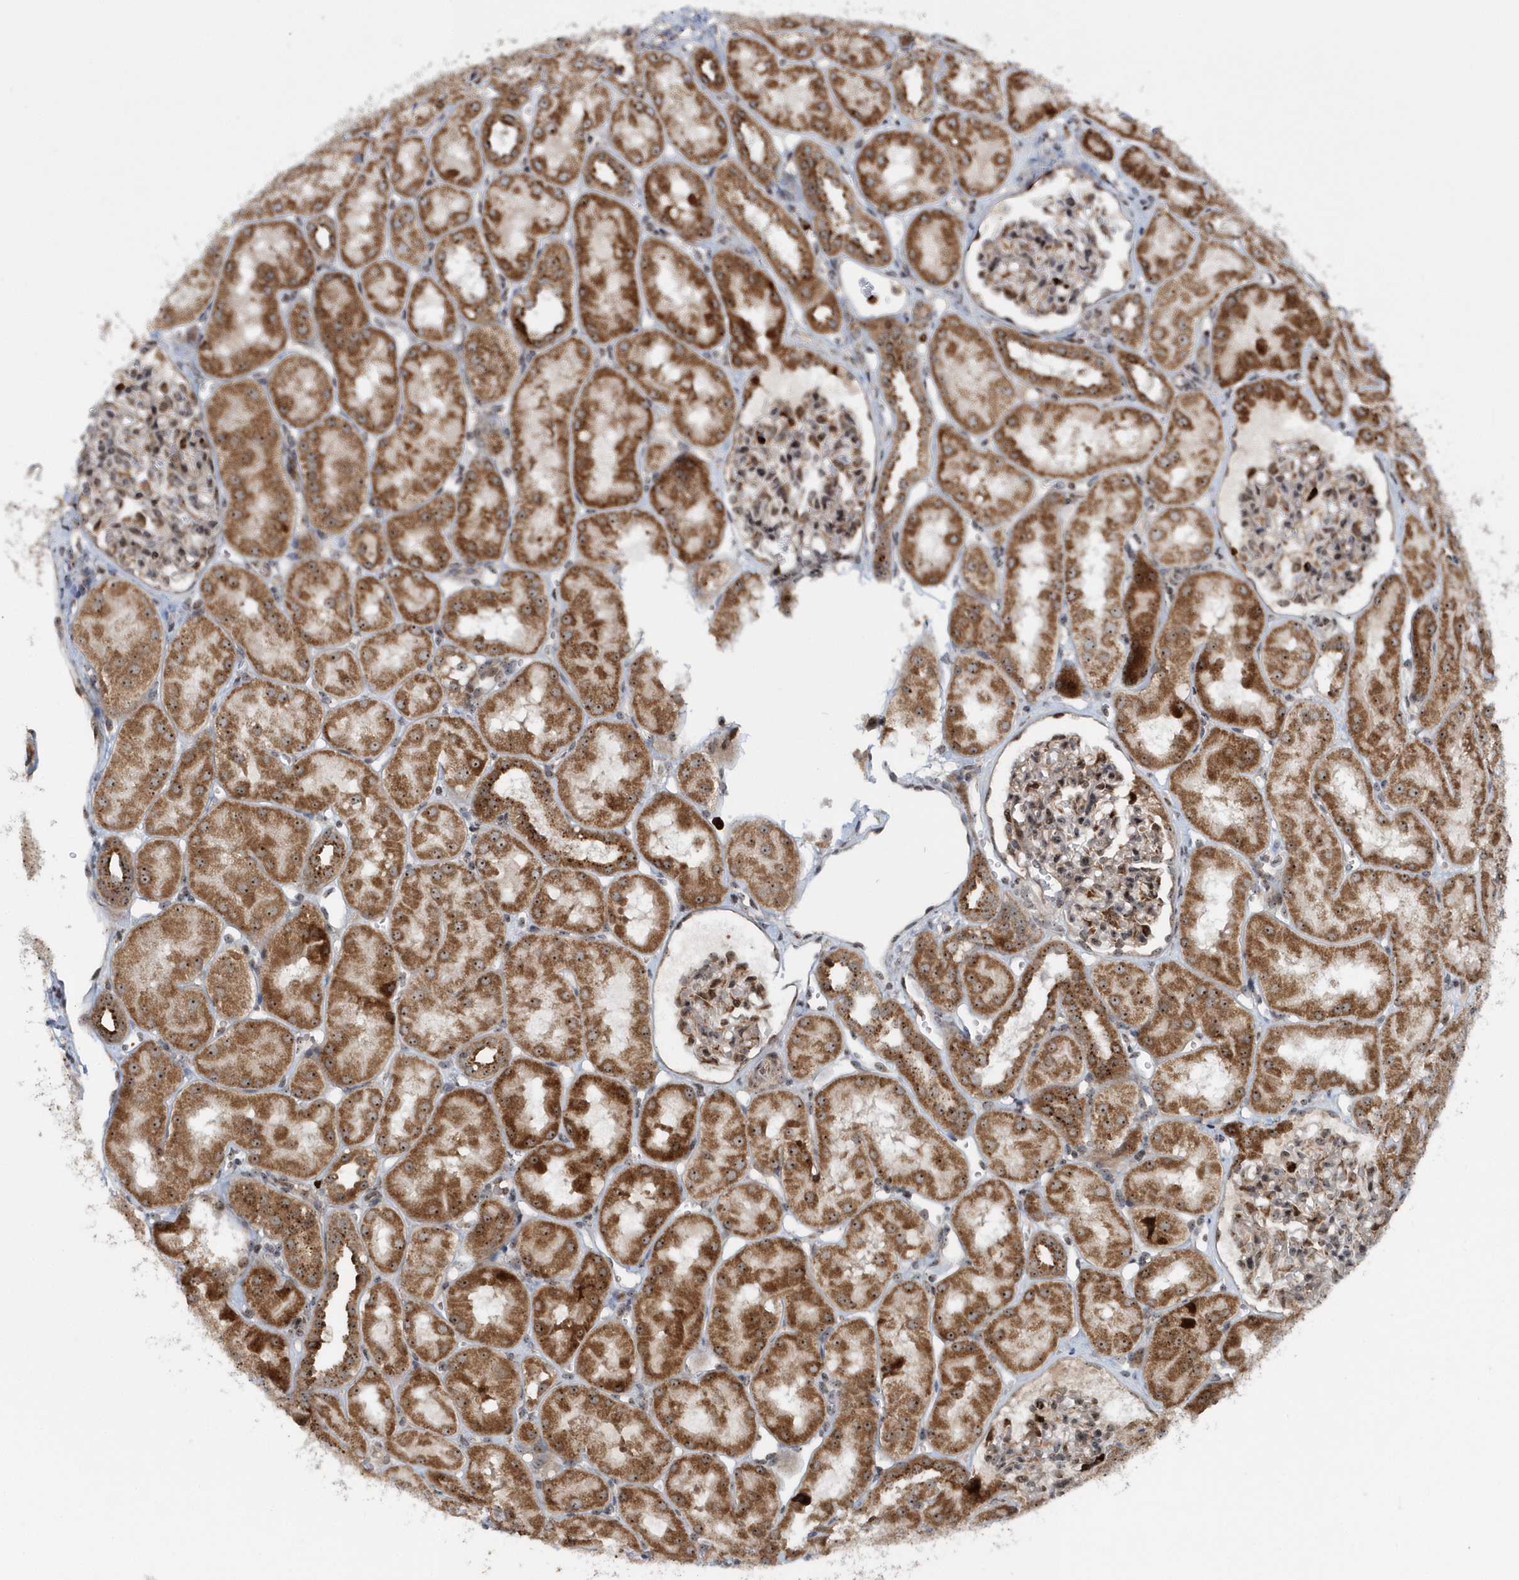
{"staining": {"intensity": "moderate", "quantity": "25%-75%", "location": "cytoplasmic/membranous"}, "tissue": "kidney", "cell_type": "Cells in glomeruli", "image_type": "normal", "snomed": [{"axis": "morphology", "description": "Normal tissue, NOS"}, {"axis": "topography", "description": "Kidney"}, {"axis": "topography", "description": "Urinary bladder"}], "caption": "Immunohistochemical staining of normal kidney displays medium levels of moderate cytoplasmic/membranous positivity in about 25%-75% of cells in glomeruli.", "gene": "SOWAHB", "patient": {"sex": "male", "age": 16}}